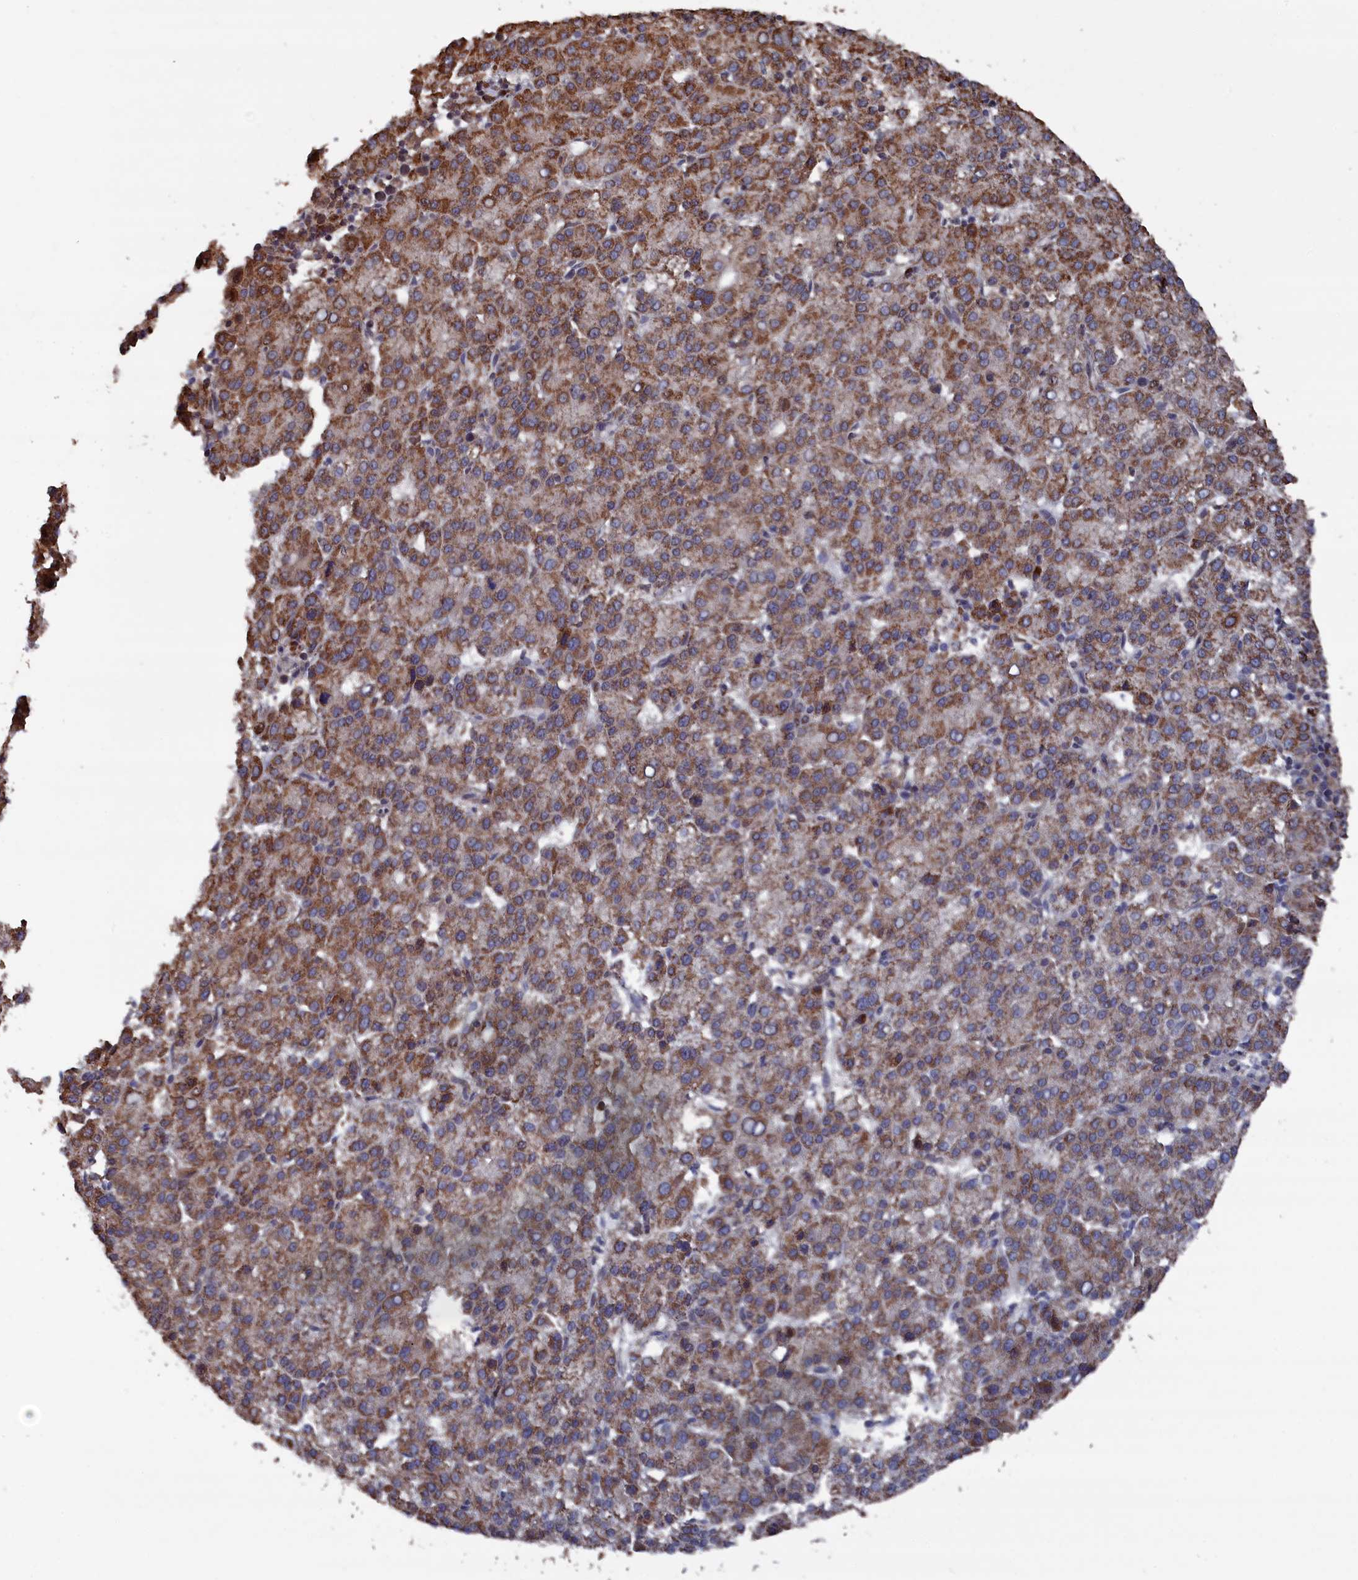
{"staining": {"intensity": "moderate", "quantity": ">75%", "location": "cytoplasmic/membranous"}, "tissue": "liver cancer", "cell_type": "Tumor cells", "image_type": "cancer", "snomed": [{"axis": "morphology", "description": "Carcinoma, Hepatocellular, NOS"}, {"axis": "topography", "description": "Liver"}], "caption": "Human liver cancer stained for a protein (brown) demonstrates moderate cytoplasmic/membranous positive expression in about >75% of tumor cells.", "gene": "CEACAM21", "patient": {"sex": "female", "age": 58}}